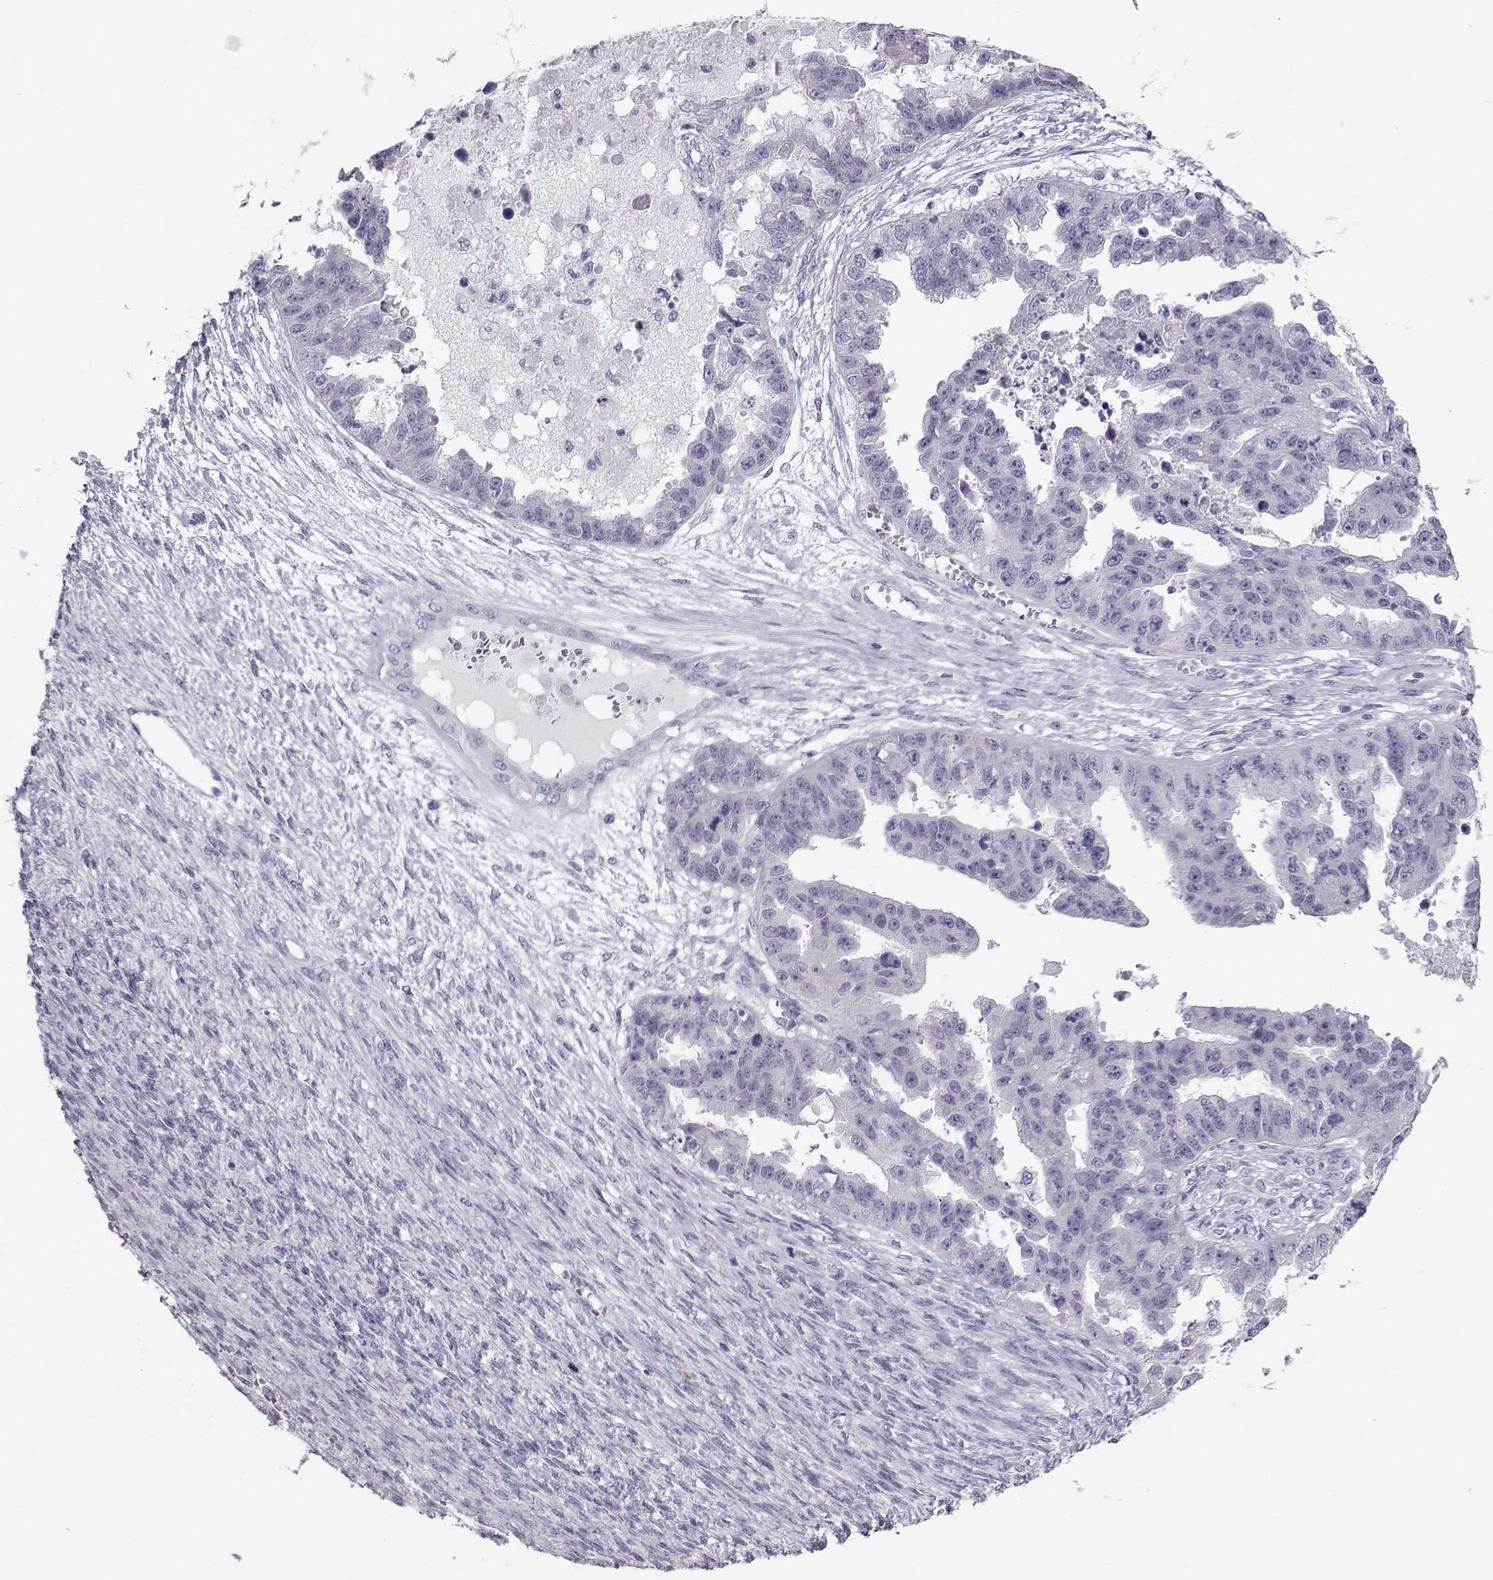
{"staining": {"intensity": "negative", "quantity": "none", "location": "none"}, "tissue": "ovarian cancer", "cell_type": "Tumor cells", "image_type": "cancer", "snomed": [{"axis": "morphology", "description": "Cystadenocarcinoma, serous, NOS"}, {"axis": "topography", "description": "Ovary"}], "caption": "Immunohistochemistry histopathology image of neoplastic tissue: human ovarian serous cystadenocarcinoma stained with DAB shows no significant protein staining in tumor cells.", "gene": "TRPM7", "patient": {"sex": "female", "age": 58}}